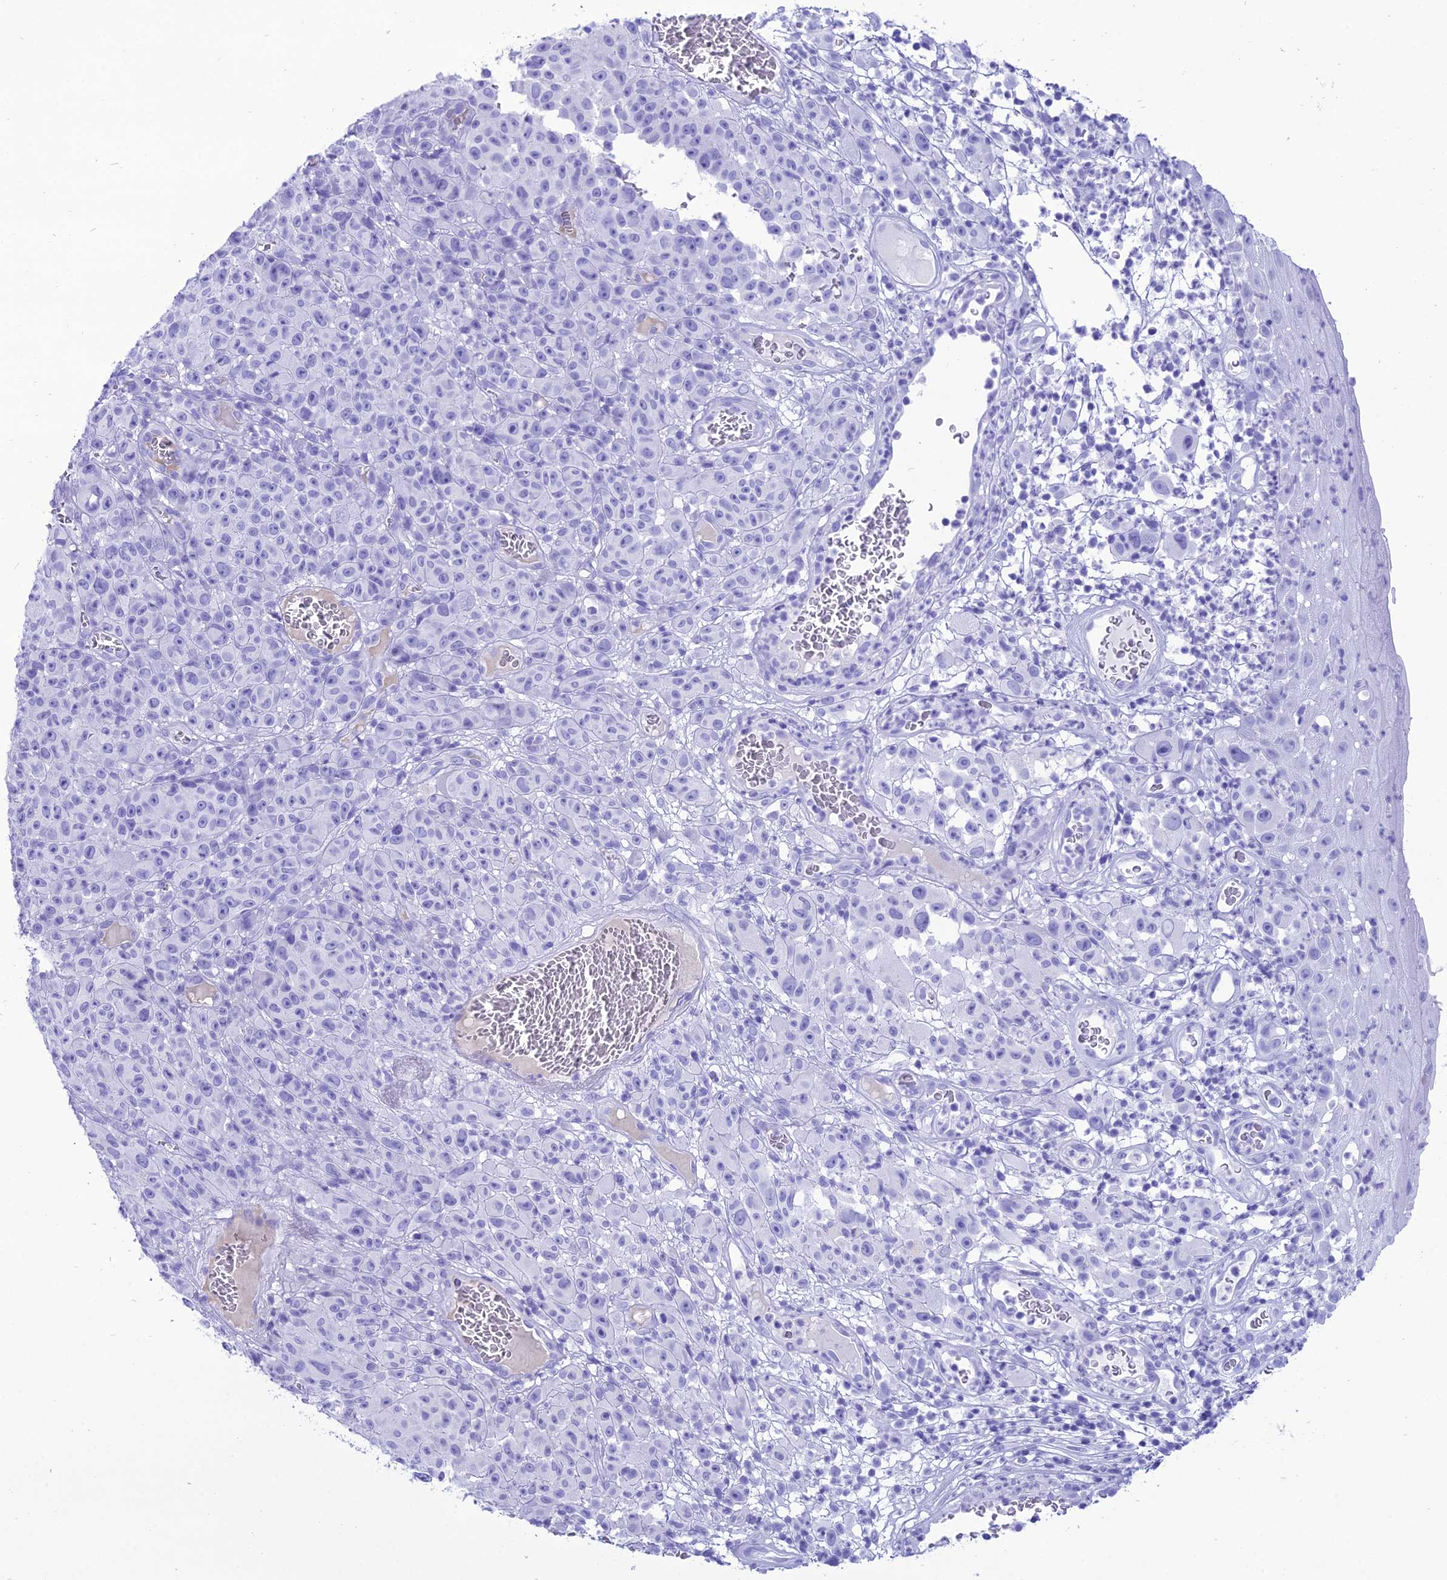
{"staining": {"intensity": "negative", "quantity": "none", "location": "none"}, "tissue": "melanoma", "cell_type": "Tumor cells", "image_type": "cancer", "snomed": [{"axis": "morphology", "description": "Malignant melanoma, NOS"}, {"axis": "topography", "description": "Skin"}], "caption": "DAB (3,3'-diaminobenzidine) immunohistochemical staining of malignant melanoma exhibits no significant positivity in tumor cells.", "gene": "PNMA5", "patient": {"sex": "female", "age": 82}}